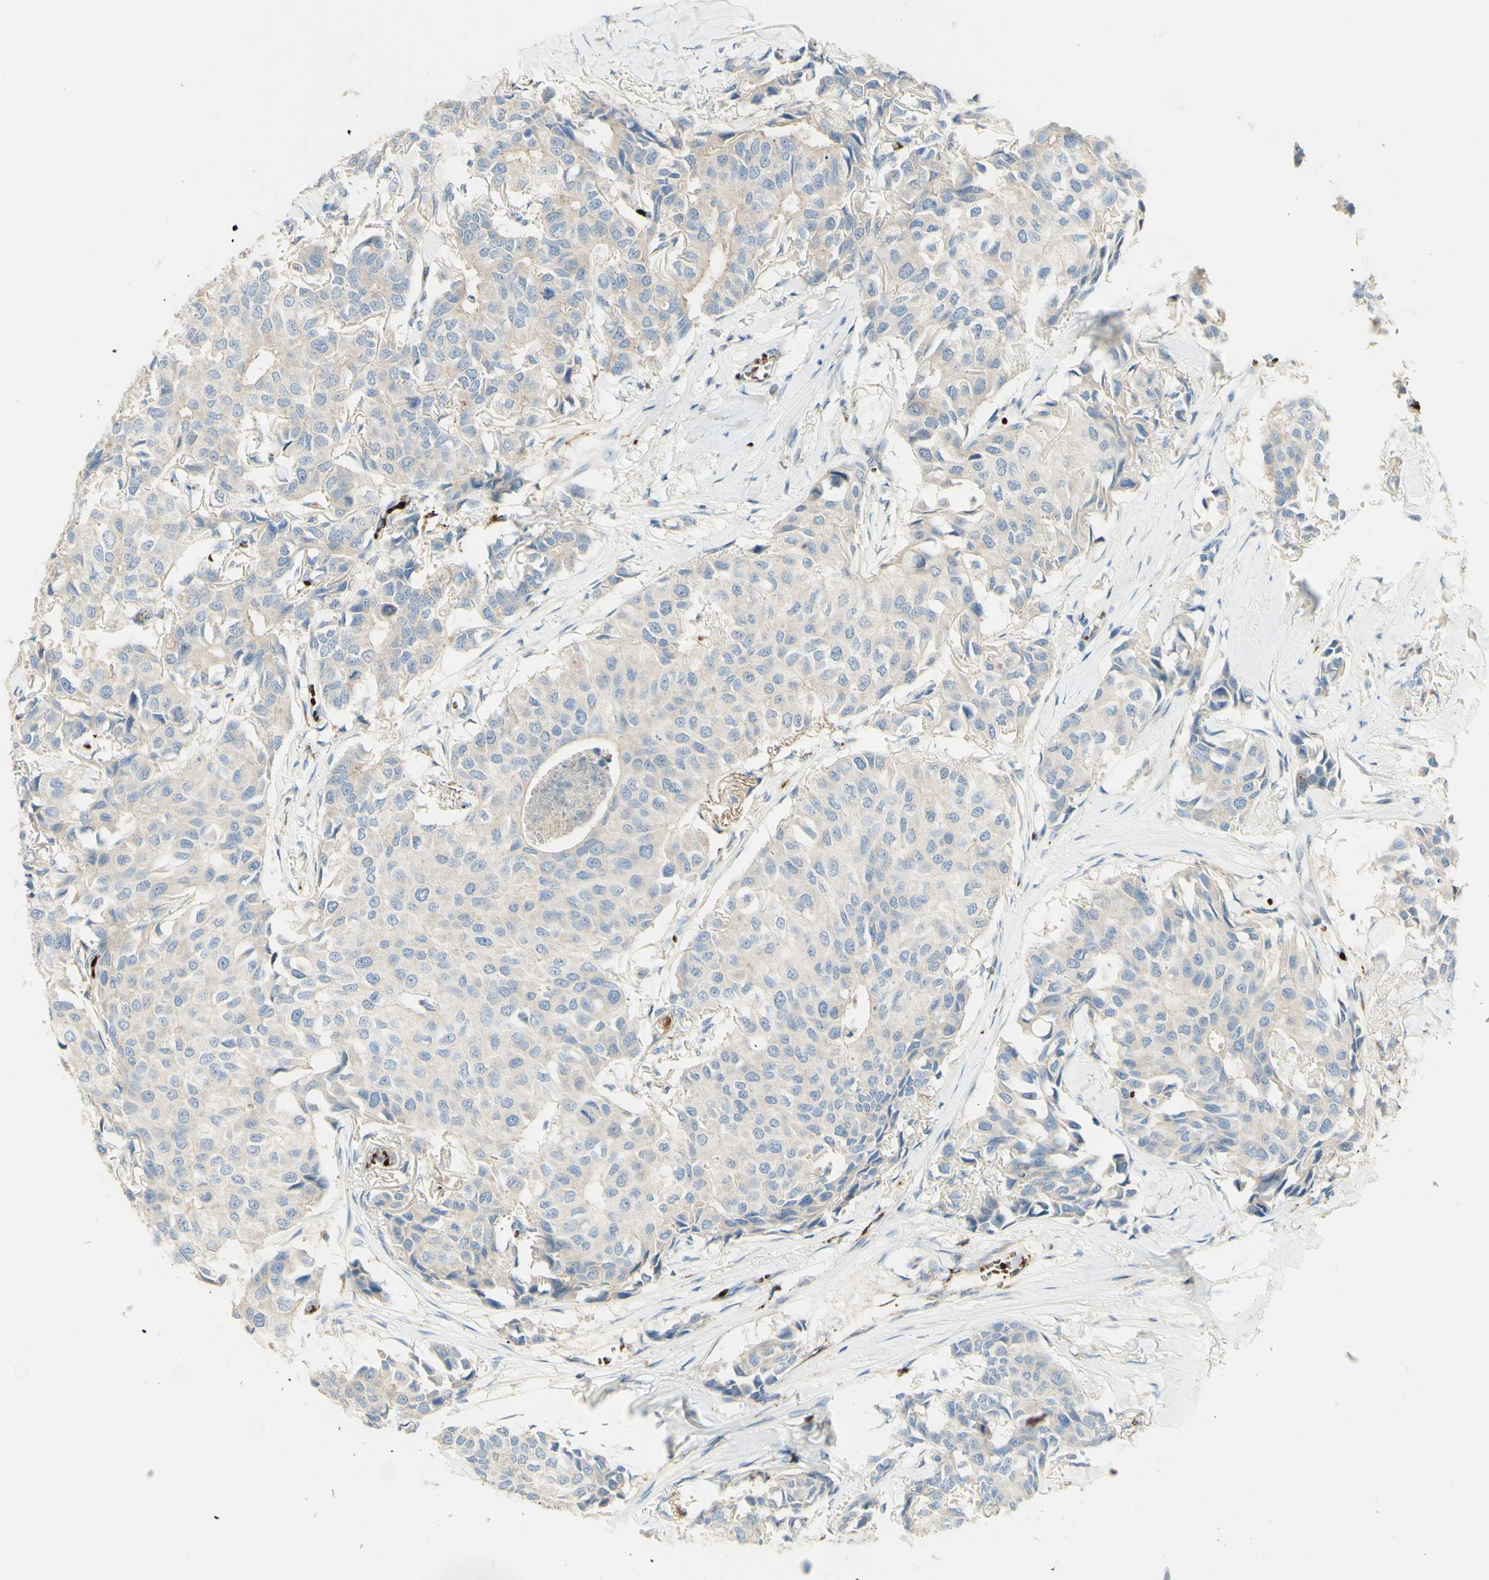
{"staining": {"intensity": "weak", "quantity": "<25%", "location": "cytoplasmic/membranous"}, "tissue": "breast cancer", "cell_type": "Tumor cells", "image_type": "cancer", "snomed": [{"axis": "morphology", "description": "Duct carcinoma"}, {"axis": "topography", "description": "Breast"}], "caption": "Image shows no protein expression in tumor cells of breast intraductal carcinoma tissue.", "gene": "GAN", "patient": {"sex": "female", "age": 80}}